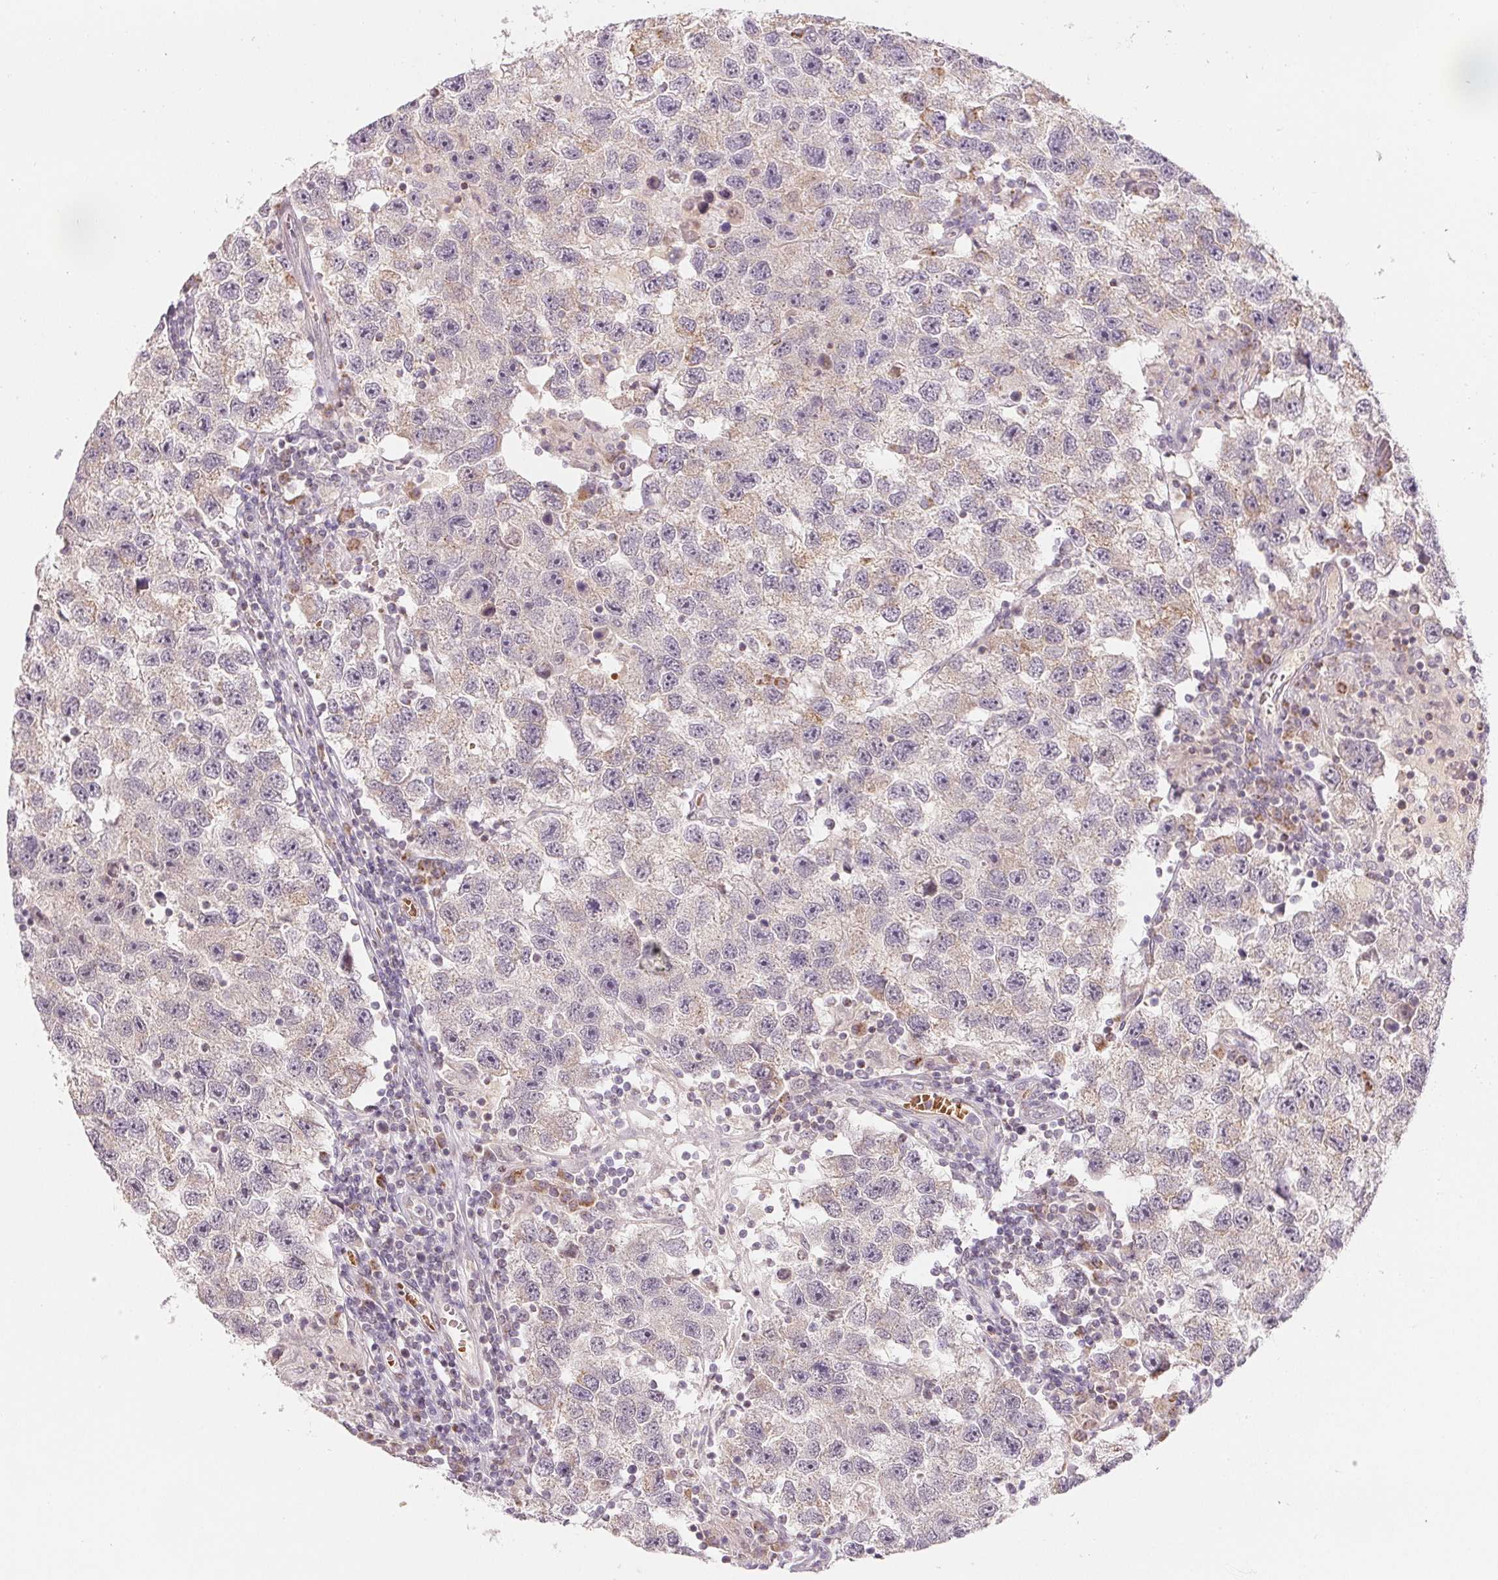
{"staining": {"intensity": "negative", "quantity": "none", "location": "none"}, "tissue": "testis cancer", "cell_type": "Tumor cells", "image_type": "cancer", "snomed": [{"axis": "morphology", "description": "Seminoma, NOS"}, {"axis": "topography", "description": "Testis"}], "caption": "The immunohistochemistry image has no significant positivity in tumor cells of testis cancer tissue.", "gene": "HINT2", "patient": {"sex": "male", "age": 26}}